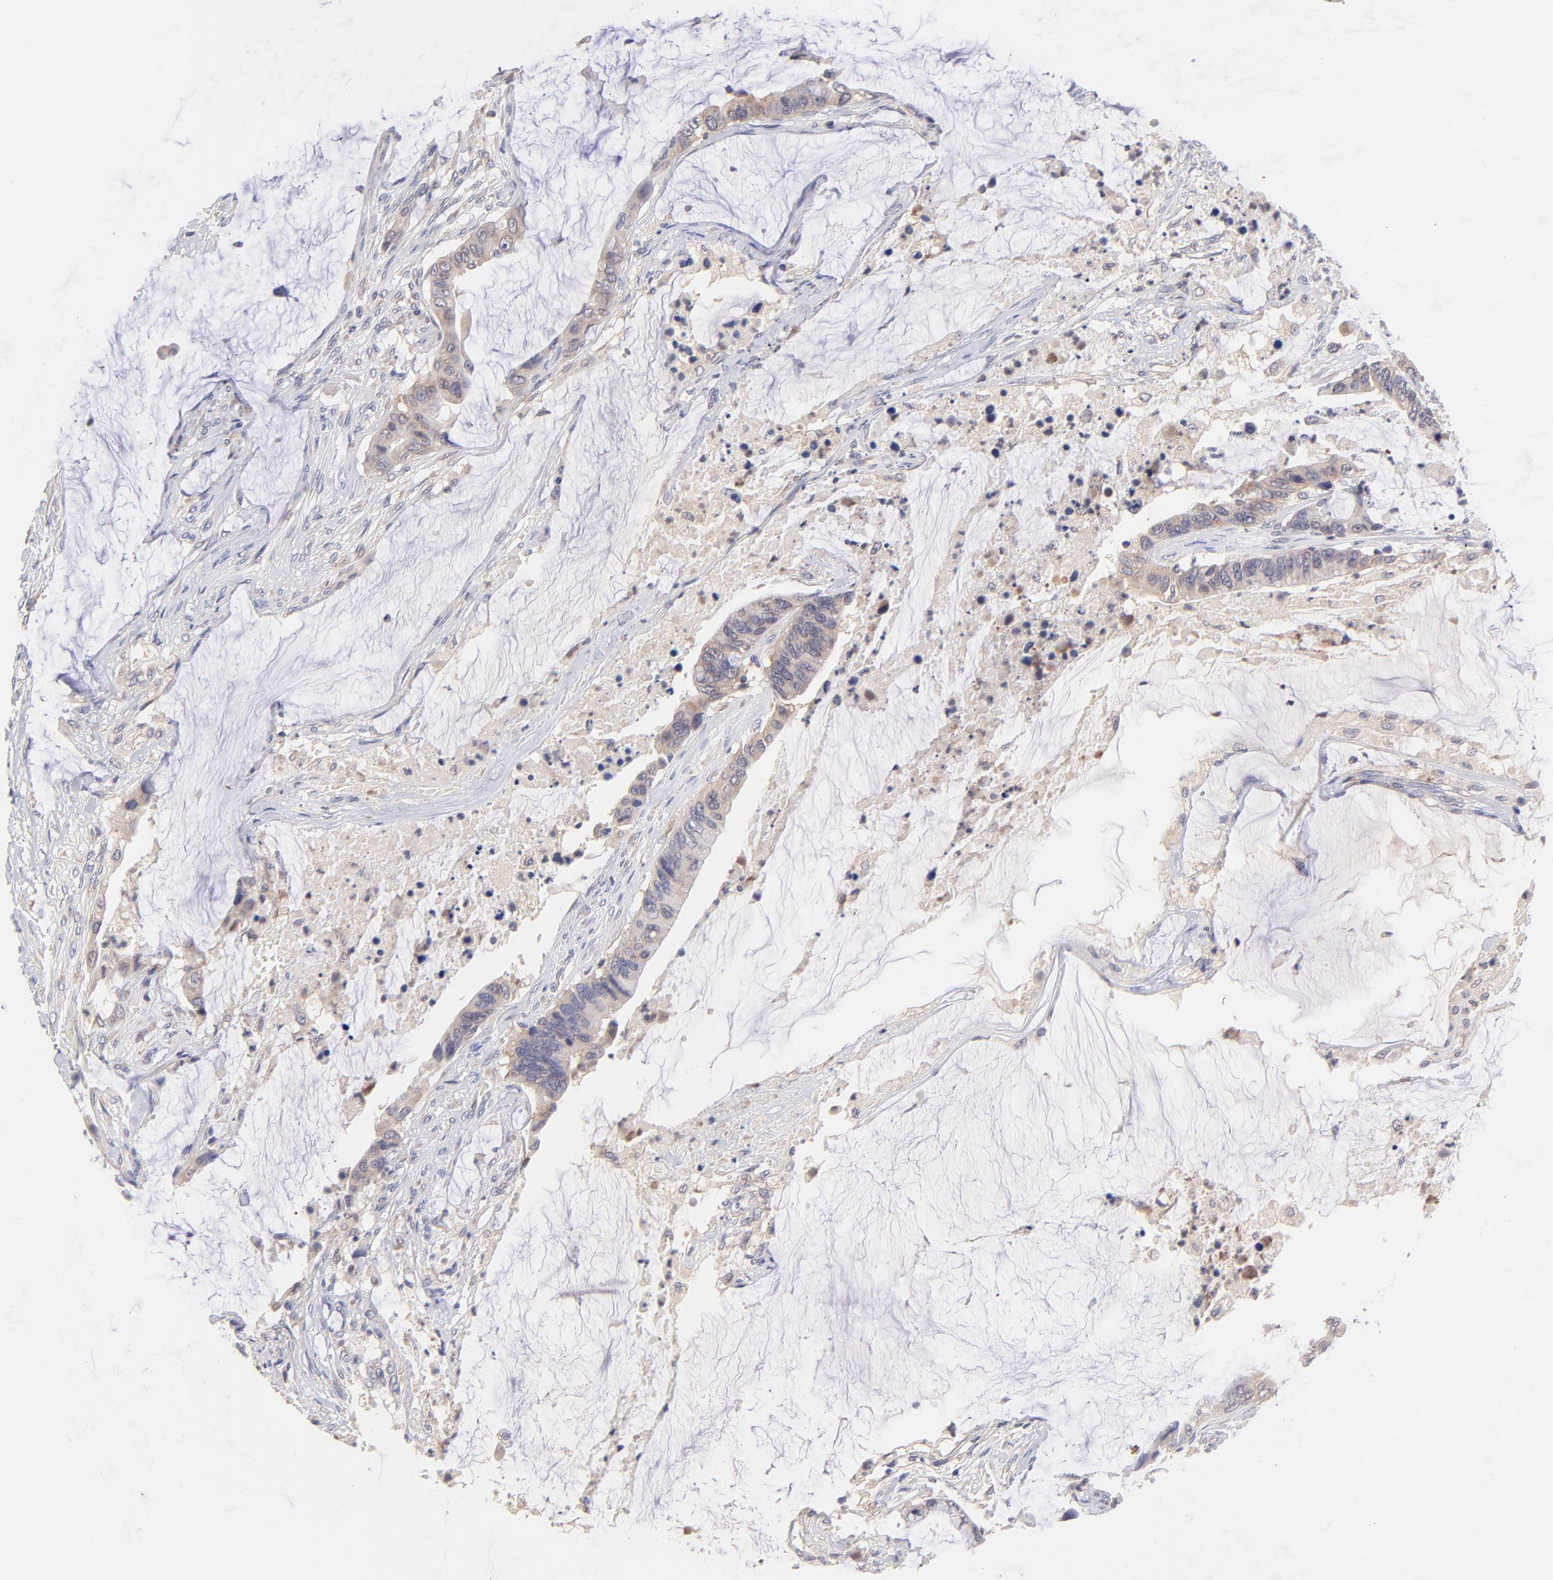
{"staining": {"intensity": "weak", "quantity": "<25%", "location": "cytoplasmic/membranous"}, "tissue": "colorectal cancer", "cell_type": "Tumor cells", "image_type": "cancer", "snomed": [{"axis": "morphology", "description": "Adenocarcinoma, NOS"}, {"axis": "topography", "description": "Rectum"}], "caption": "DAB (3,3'-diaminobenzidine) immunohistochemical staining of human colorectal cancer displays no significant expression in tumor cells.", "gene": "RPL11", "patient": {"sex": "female", "age": 59}}